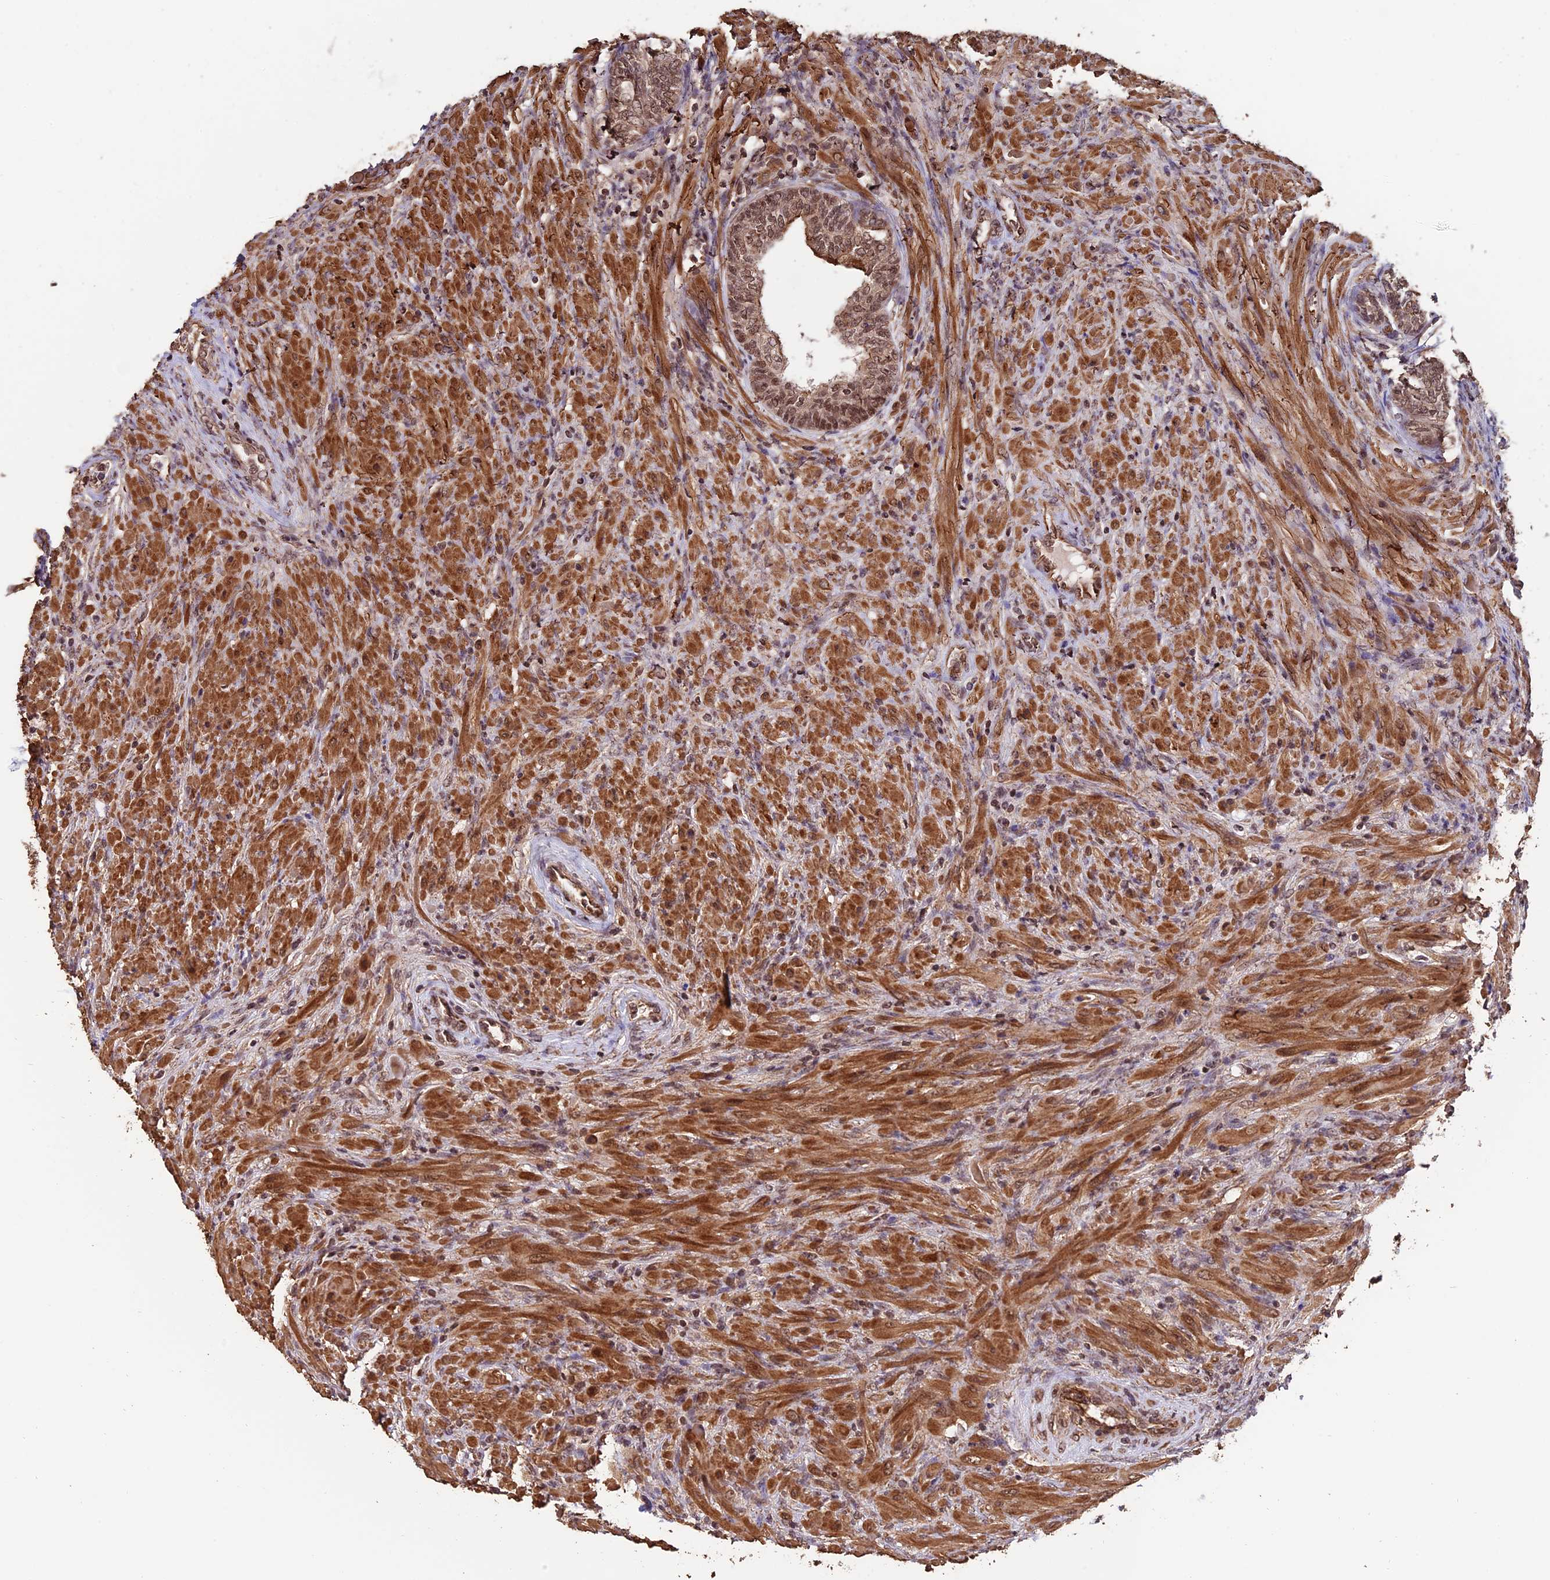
{"staining": {"intensity": "moderate", "quantity": ">75%", "location": "cytoplasmic/membranous,nuclear"}, "tissue": "prostate", "cell_type": "Glandular cells", "image_type": "normal", "snomed": [{"axis": "morphology", "description": "Normal tissue, NOS"}, {"axis": "topography", "description": "Prostate"}], "caption": "IHC histopathology image of unremarkable prostate: human prostate stained using immunohistochemistry exhibits medium levels of moderate protein expression localized specifically in the cytoplasmic/membranous,nuclear of glandular cells, appearing as a cytoplasmic/membranous,nuclear brown color.", "gene": "CABIN1", "patient": {"sex": "male", "age": 76}}